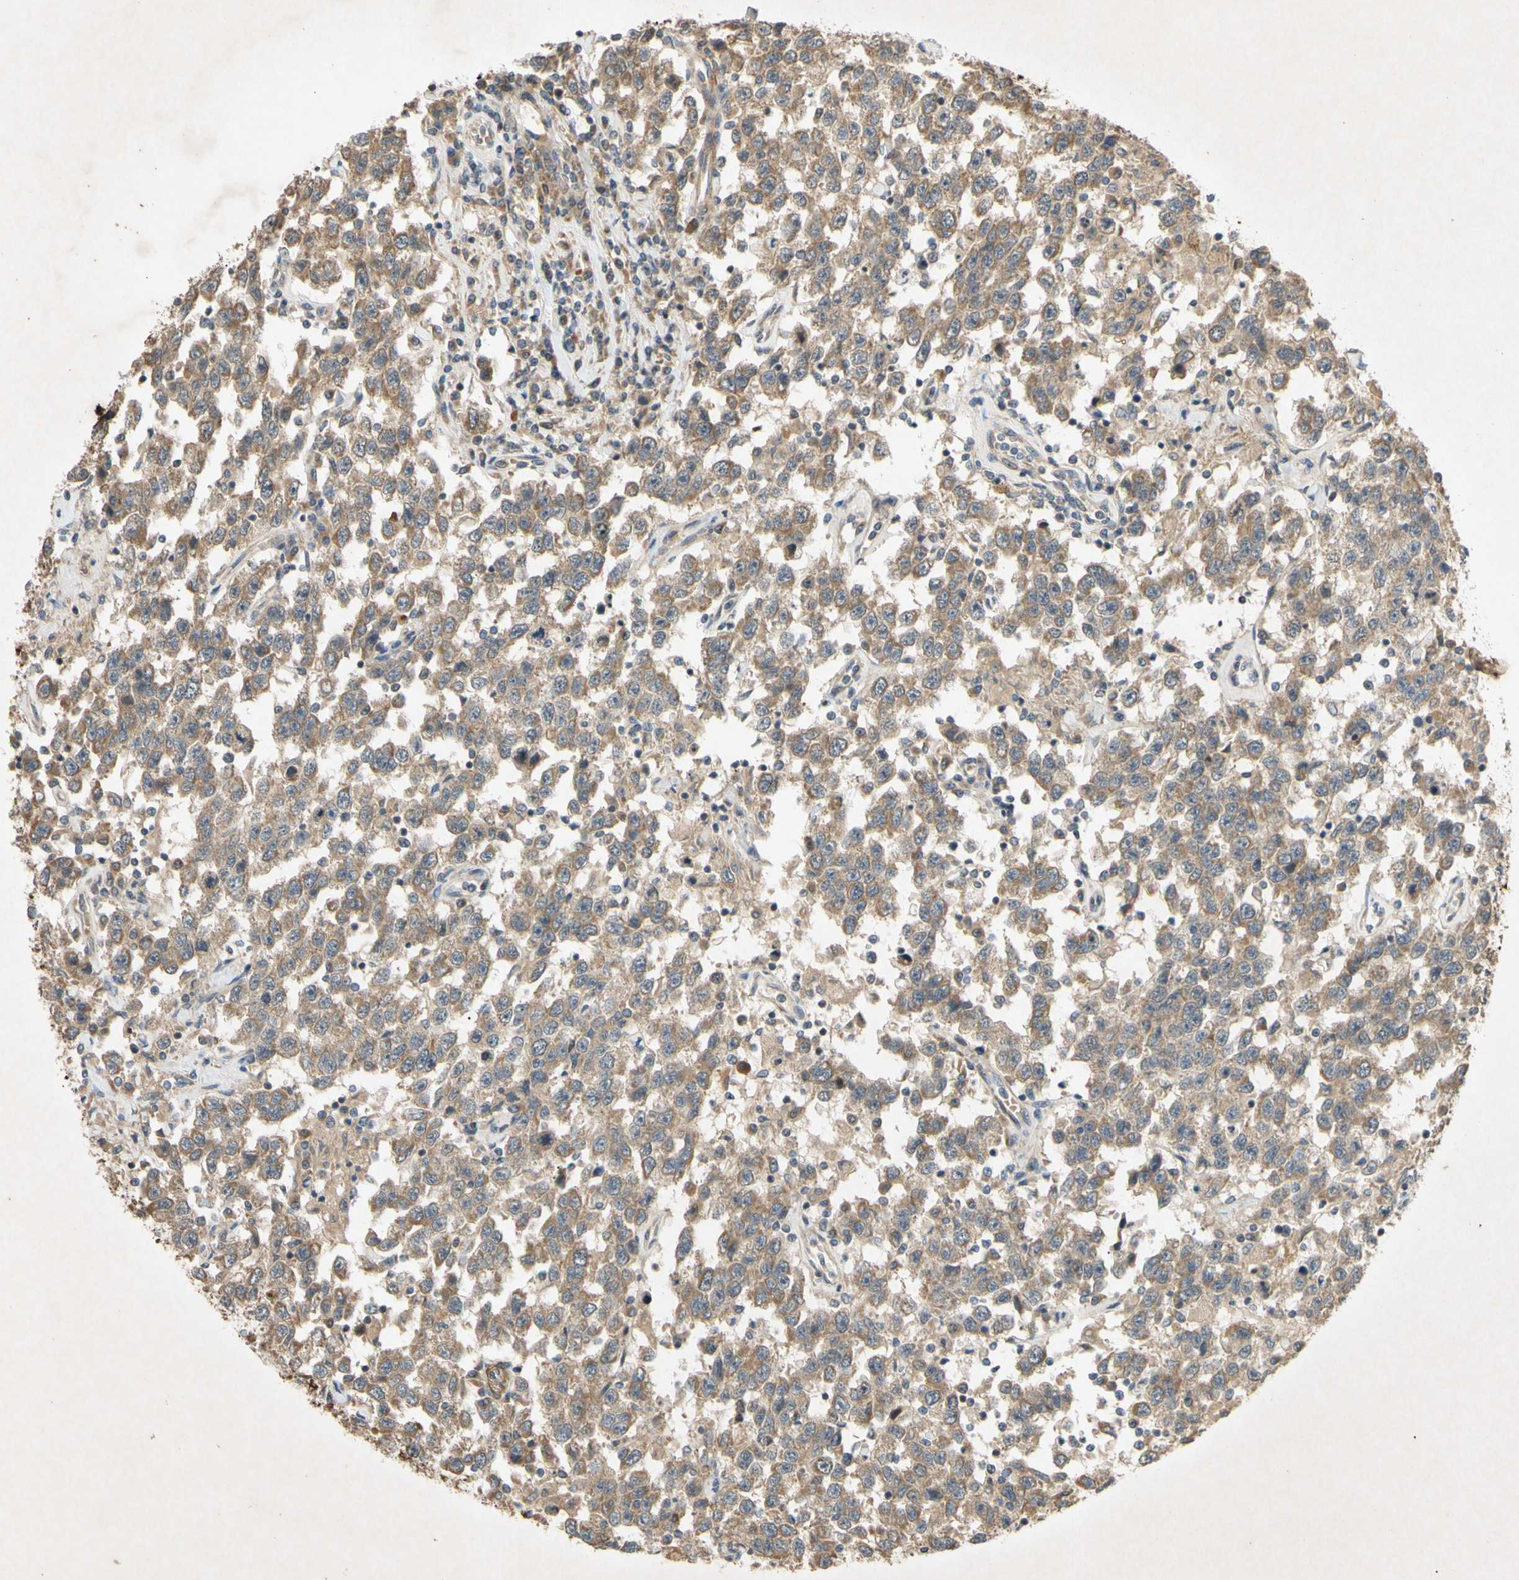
{"staining": {"intensity": "moderate", "quantity": ">75%", "location": "cytoplasmic/membranous"}, "tissue": "testis cancer", "cell_type": "Tumor cells", "image_type": "cancer", "snomed": [{"axis": "morphology", "description": "Seminoma, NOS"}, {"axis": "topography", "description": "Testis"}], "caption": "This photomicrograph exhibits immunohistochemistry (IHC) staining of testis seminoma, with medium moderate cytoplasmic/membranous positivity in about >75% of tumor cells.", "gene": "PARD6A", "patient": {"sex": "male", "age": 41}}